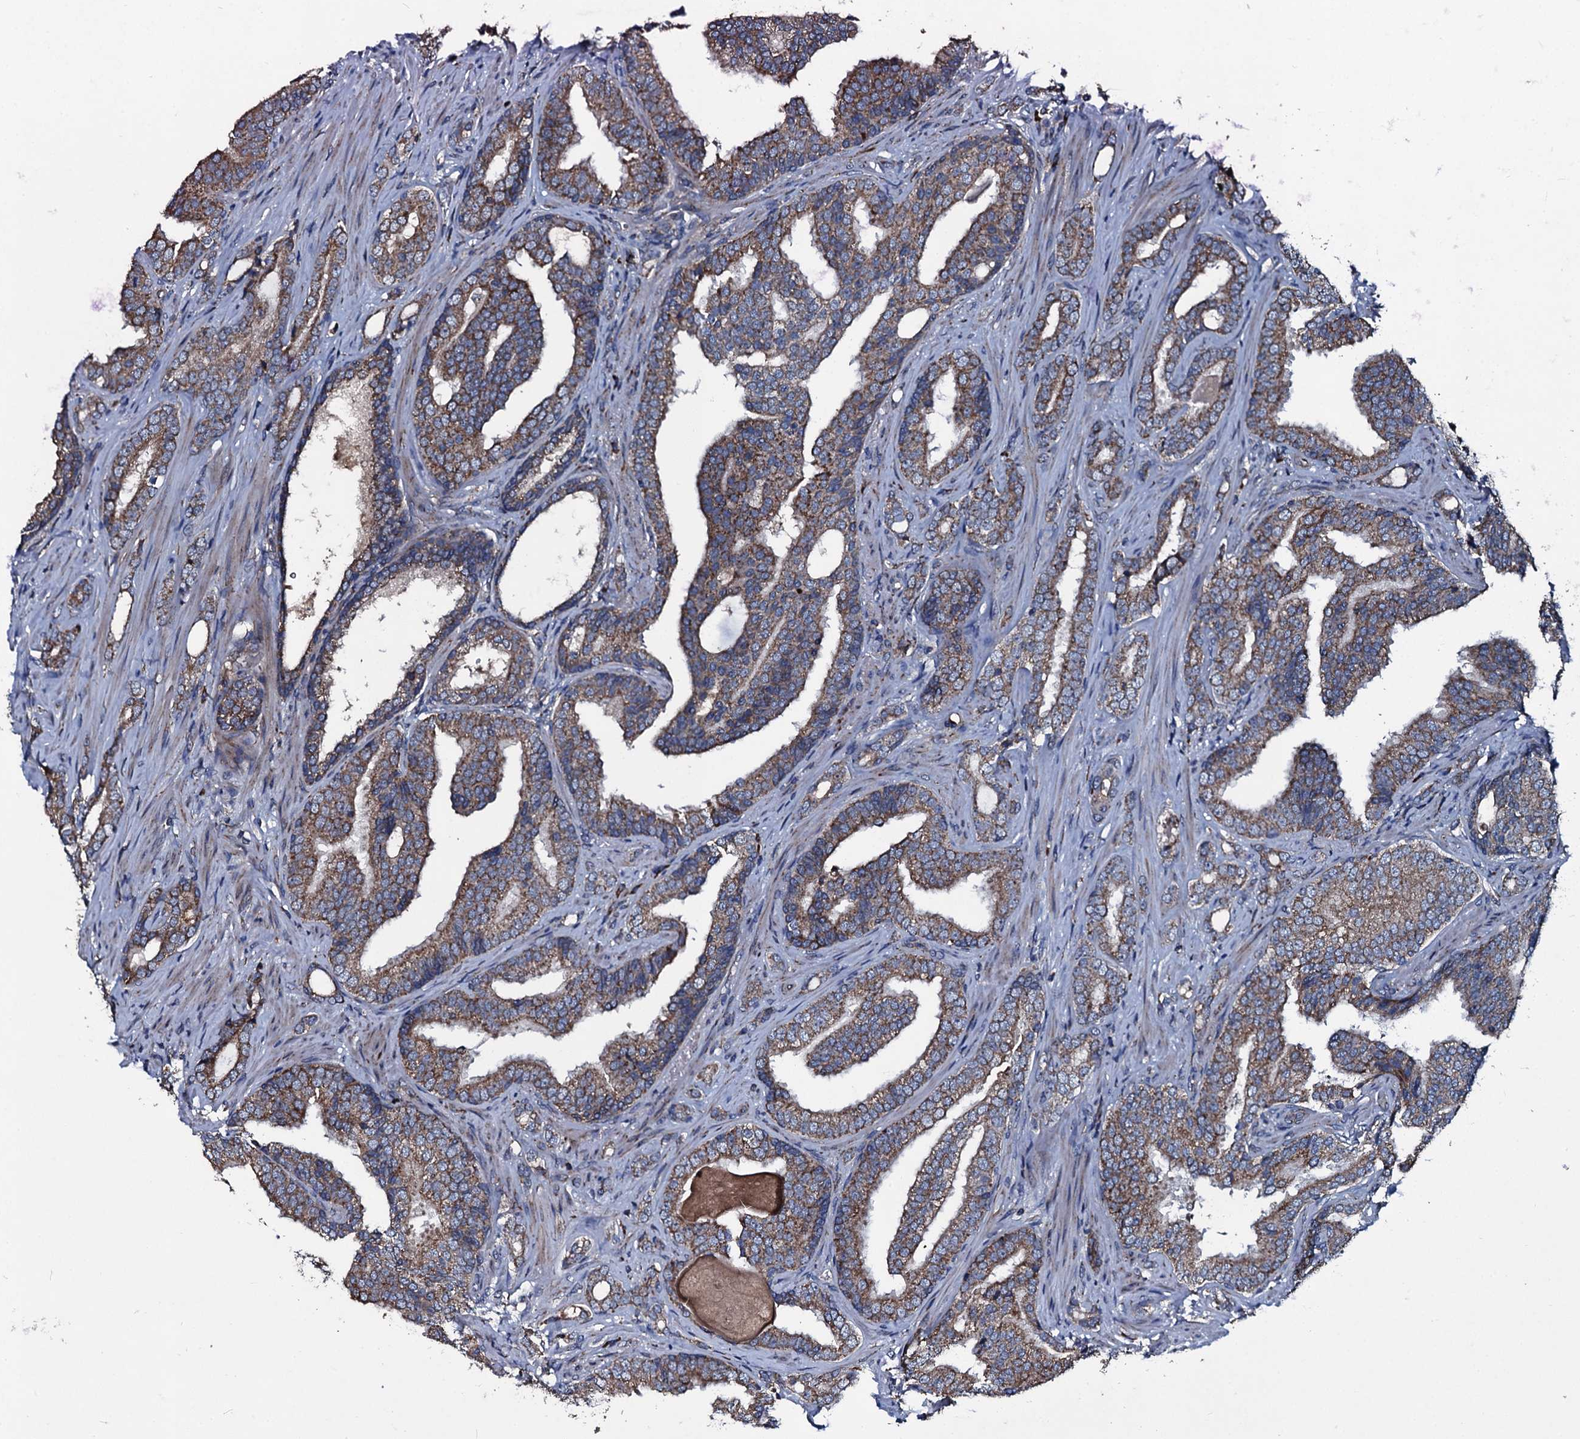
{"staining": {"intensity": "moderate", "quantity": ">75%", "location": "cytoplasmic/membranous"}, "tissue": "prostate cancer", "cell_type": "Tumor cells", "image_type": "cancer", "snomed": [{"axis": "morphology", "description": "Adenocarcinoma, High grade"}, {"axis": "topography", "description": "Prostate"}], "caption": "Tumor cells demonstrate medium levels of moderate cytoplasmic/membranous expression in approximately >75% of cells in human high-grade adenocarcinoma (prostate).", "gene": "ACSS3", "patient": {"sex": "male", "age": 63}}